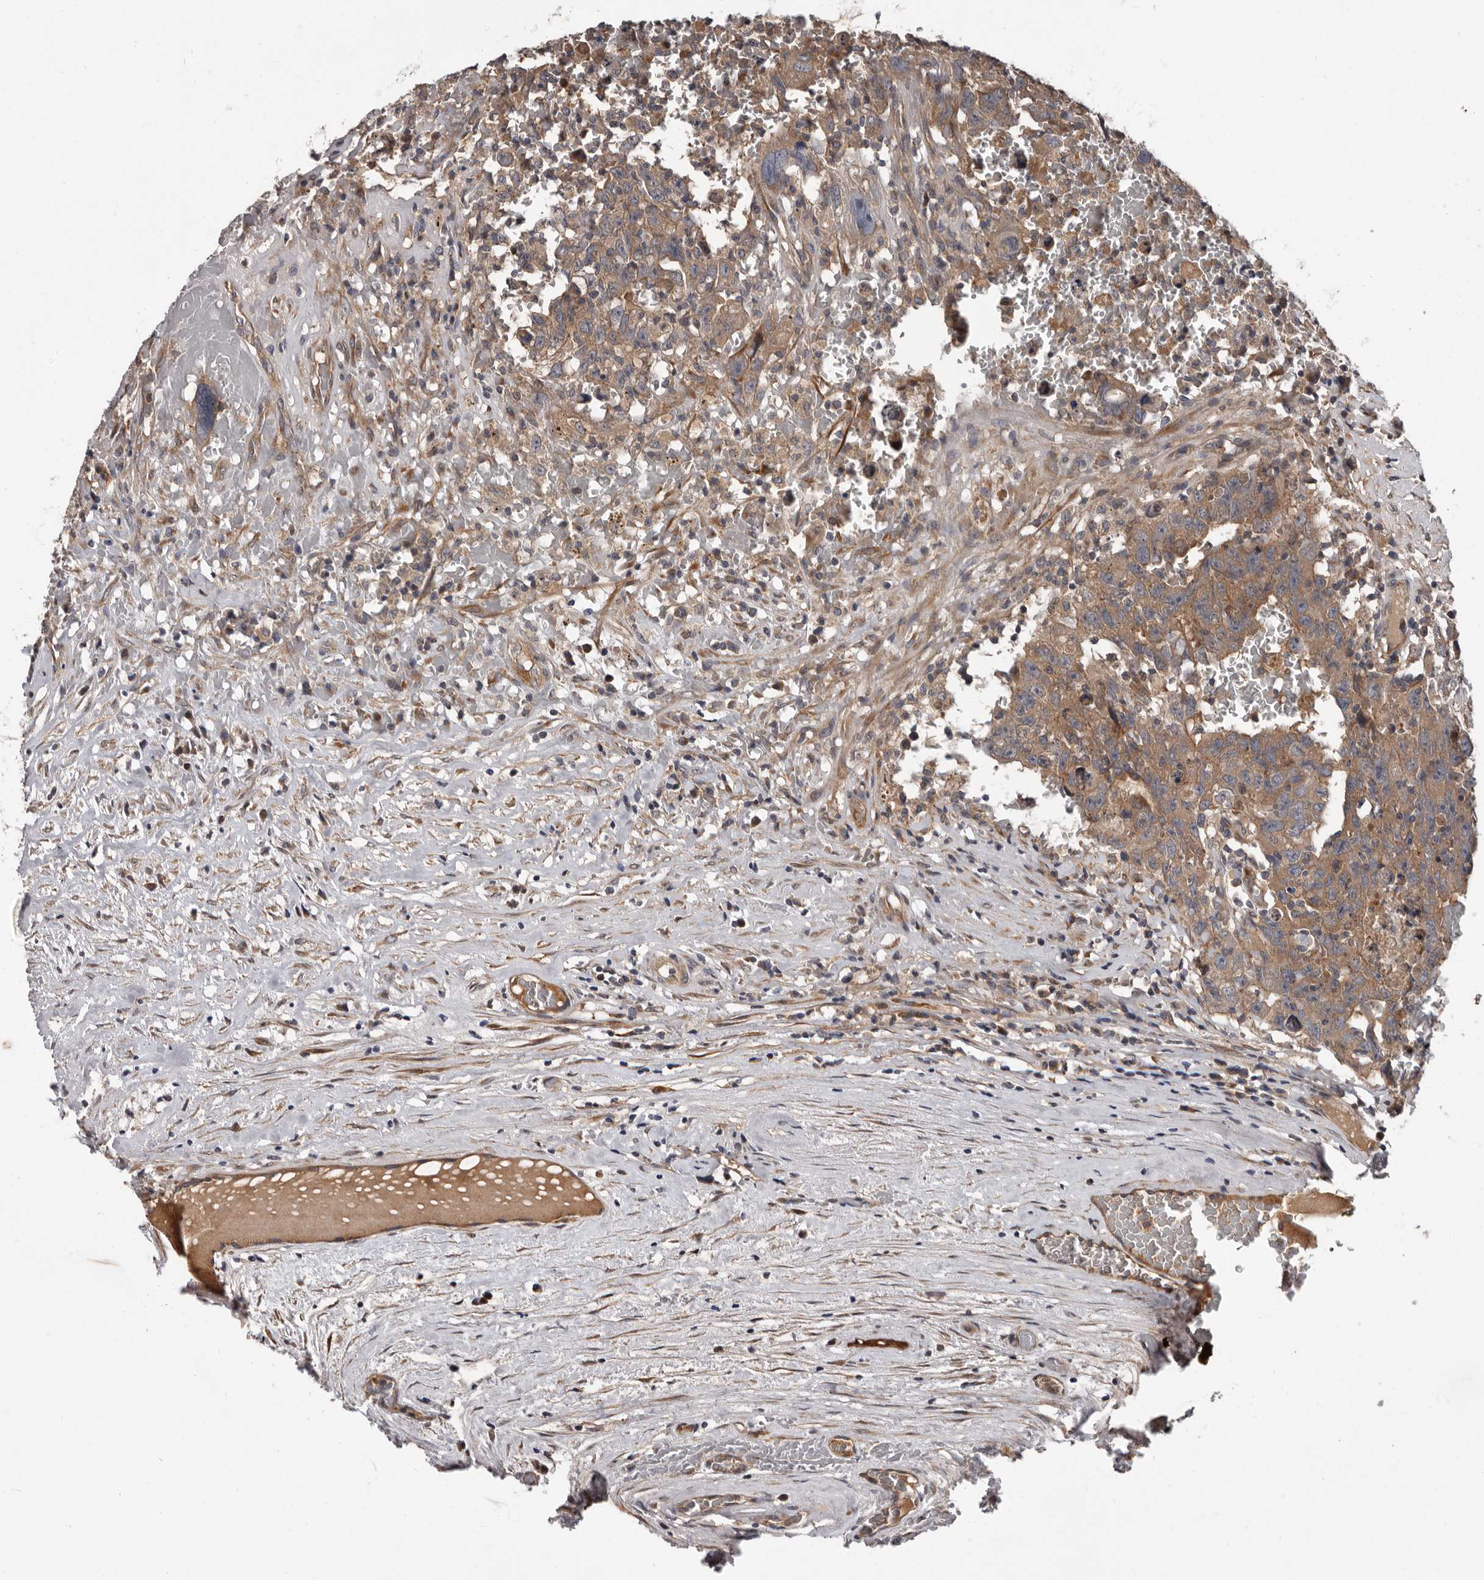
{"staining": {"intensity": "moderate", "quantity": ">75%", "location": "cytoplasmic/membranous"}, "tissue": "testis cancer", "cell_type": "Tumor cells", "image_type": "cancer", "snomed": [{"axis": "morphology", "description": "Carcinoma, Embryonal, NOS"}, {"axis": "topography", "description": "Testis"}], "caption": "A brown stain labels moderate cytoplasmic/membranous positivity of a protein in human embryonal carcinoma (testis) tumor cells.", "gene": "PRKD1", "patient": {"sex": "male", "age": 26}}